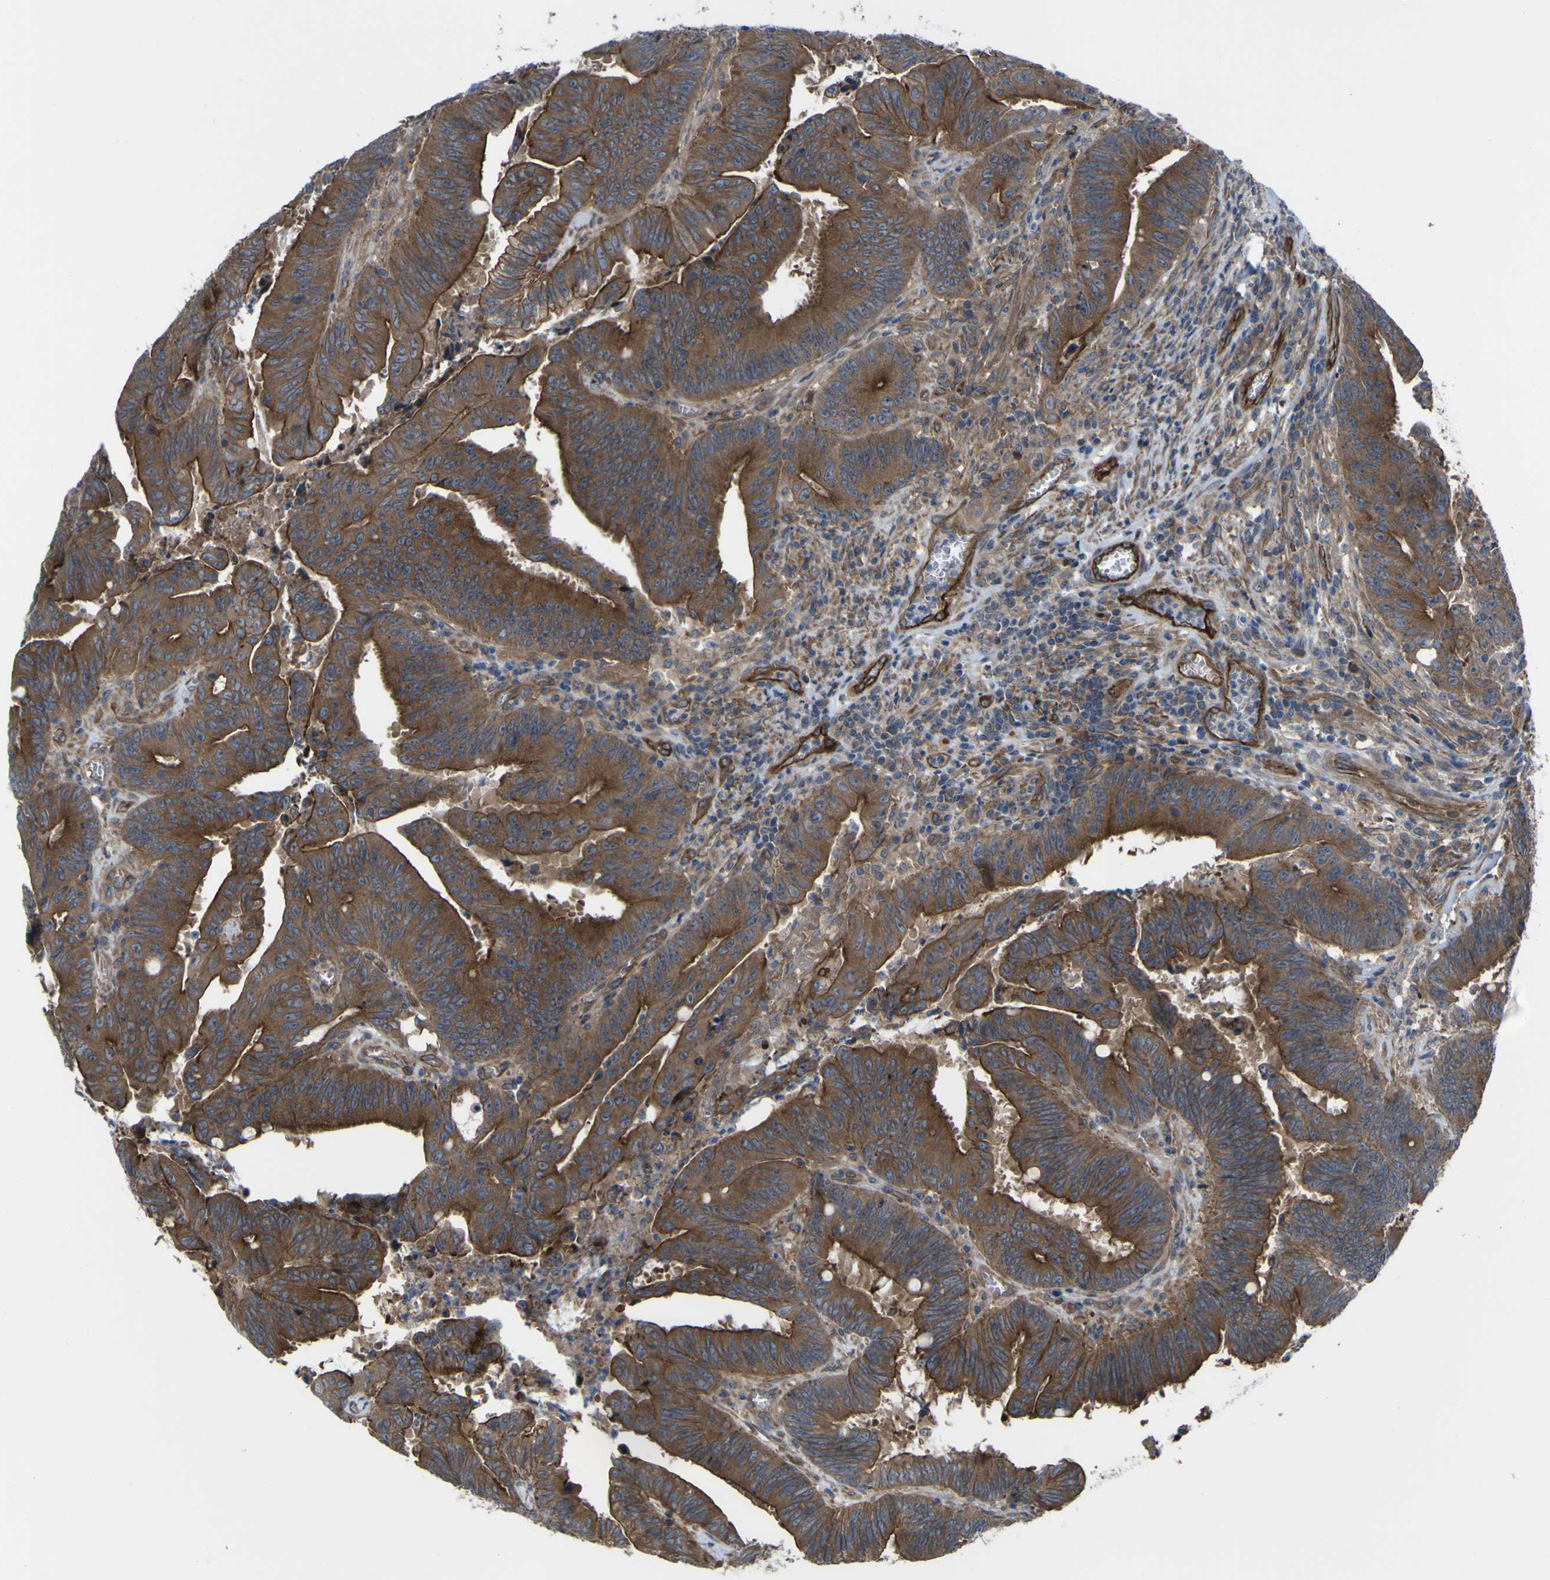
{"staining": {"intensity": "moderate", "quantity": ">75%", "location": "cytoplasmic/membranous"}, "tissue": "colorectal cancer", "cell_type": "Tumor cells", "image_type": "cancer", "snomed": [{"axis": "morphology", "description": "Adenocarcinoma, NOS"}, {"axis": "topography", "description": "Colon"}], "caption": "Colorectal adenocarcinoma tissue reveals moderate cytoplasmic/membranous staining in about >75% of tumor cells", "gene": "FBXO30", "patient": {"sex": "male", "age": 45}}